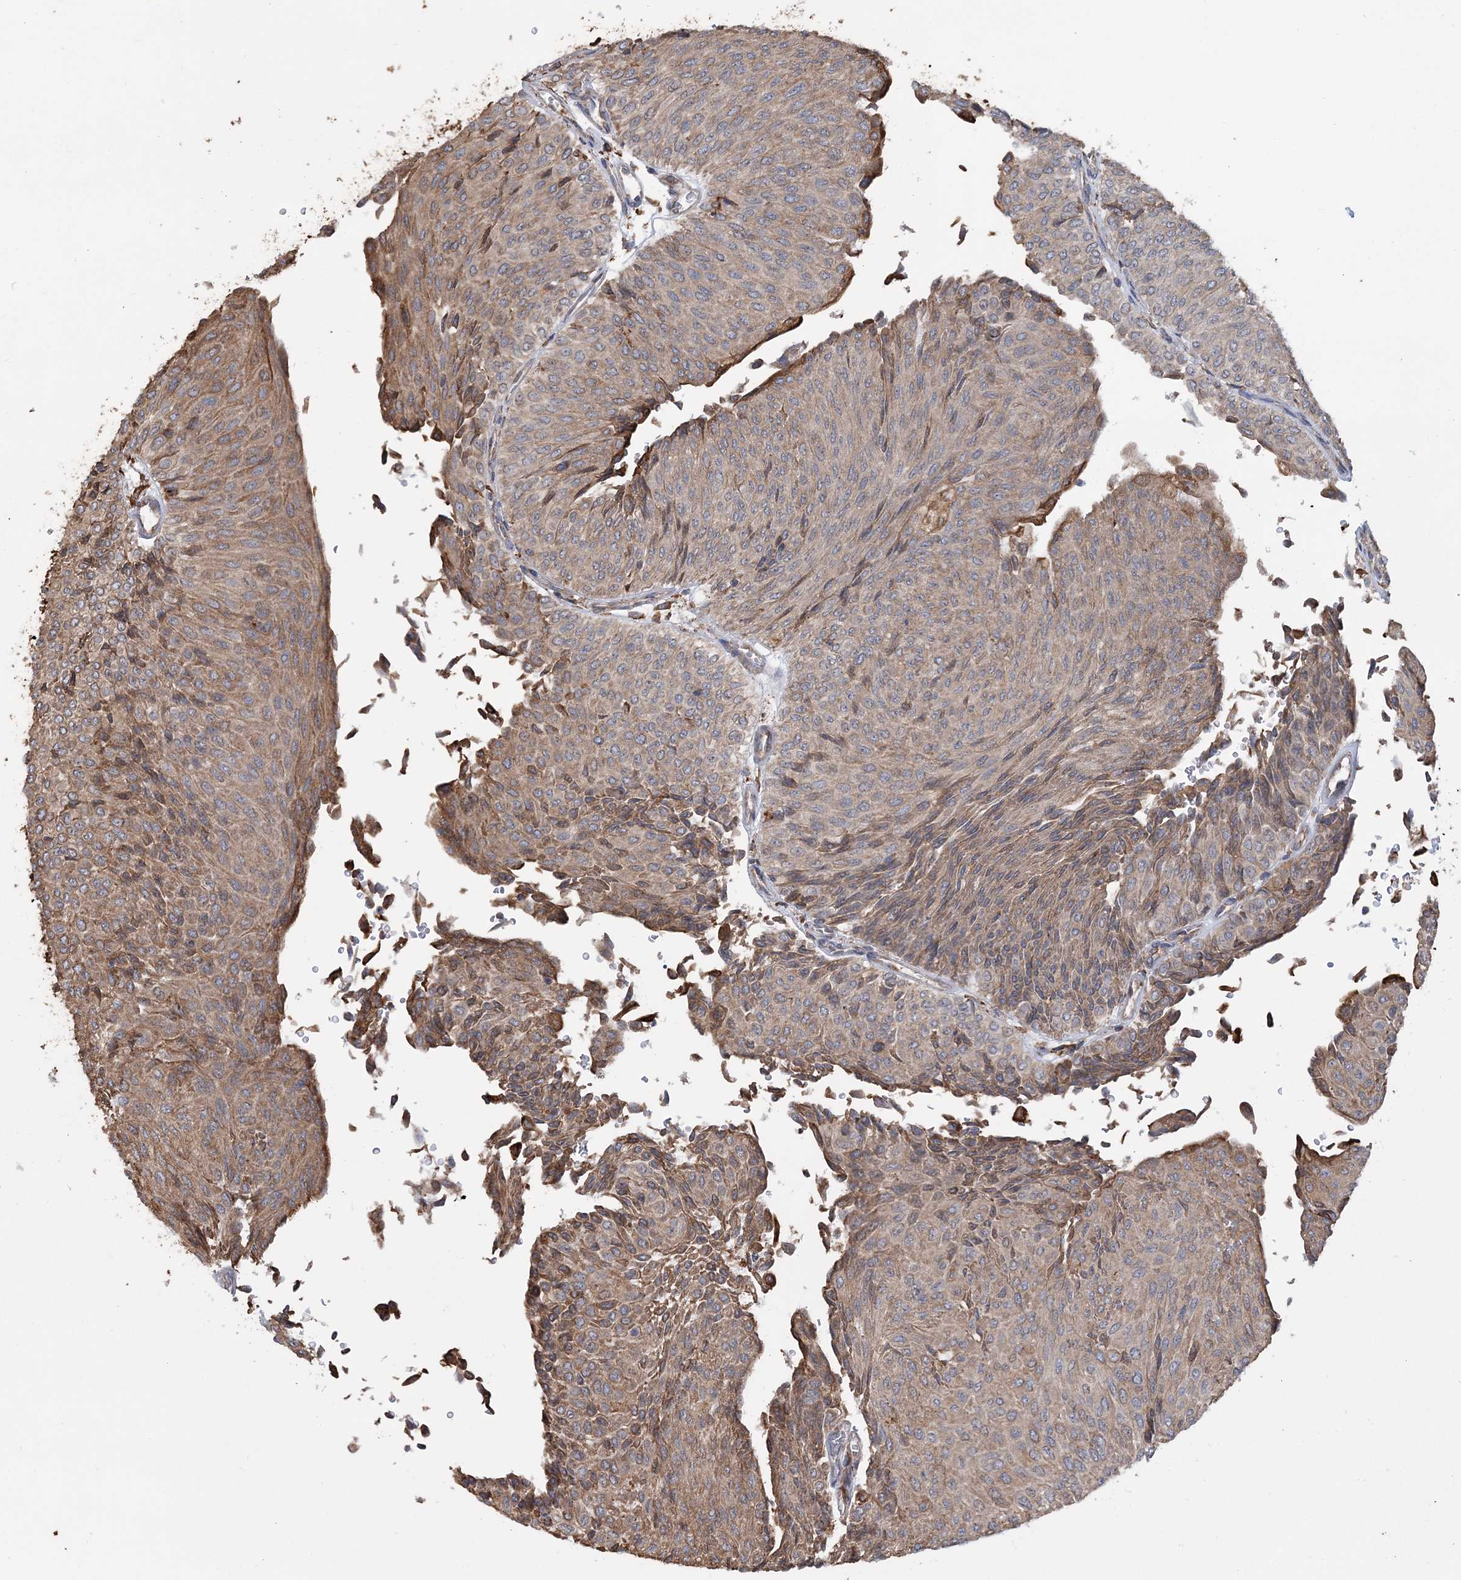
{"staining": {"intensity": "moderate", "quantity": ">75%", "location": "cytoplasmic/membranous"}, "tissue": "urothelial cancer", "cell_type": "Tumor cells", "image_type": "cancer", "snomed": [{"axis": "morphology", "description": "Urothelial carcinoma, Low grade"}, {"axis": "topography", "description": "Urinary bladder"}], "caption": "IHC photomicrograph of urothelial carcinoma (low-grade) stained for a protein (brown), which reveals medium levels of moderate cytoplasmic/membranous positivity in about >75% of tumor cells.", "gene": "WDR12", "patient": {"sex": "male", "age": 78}}